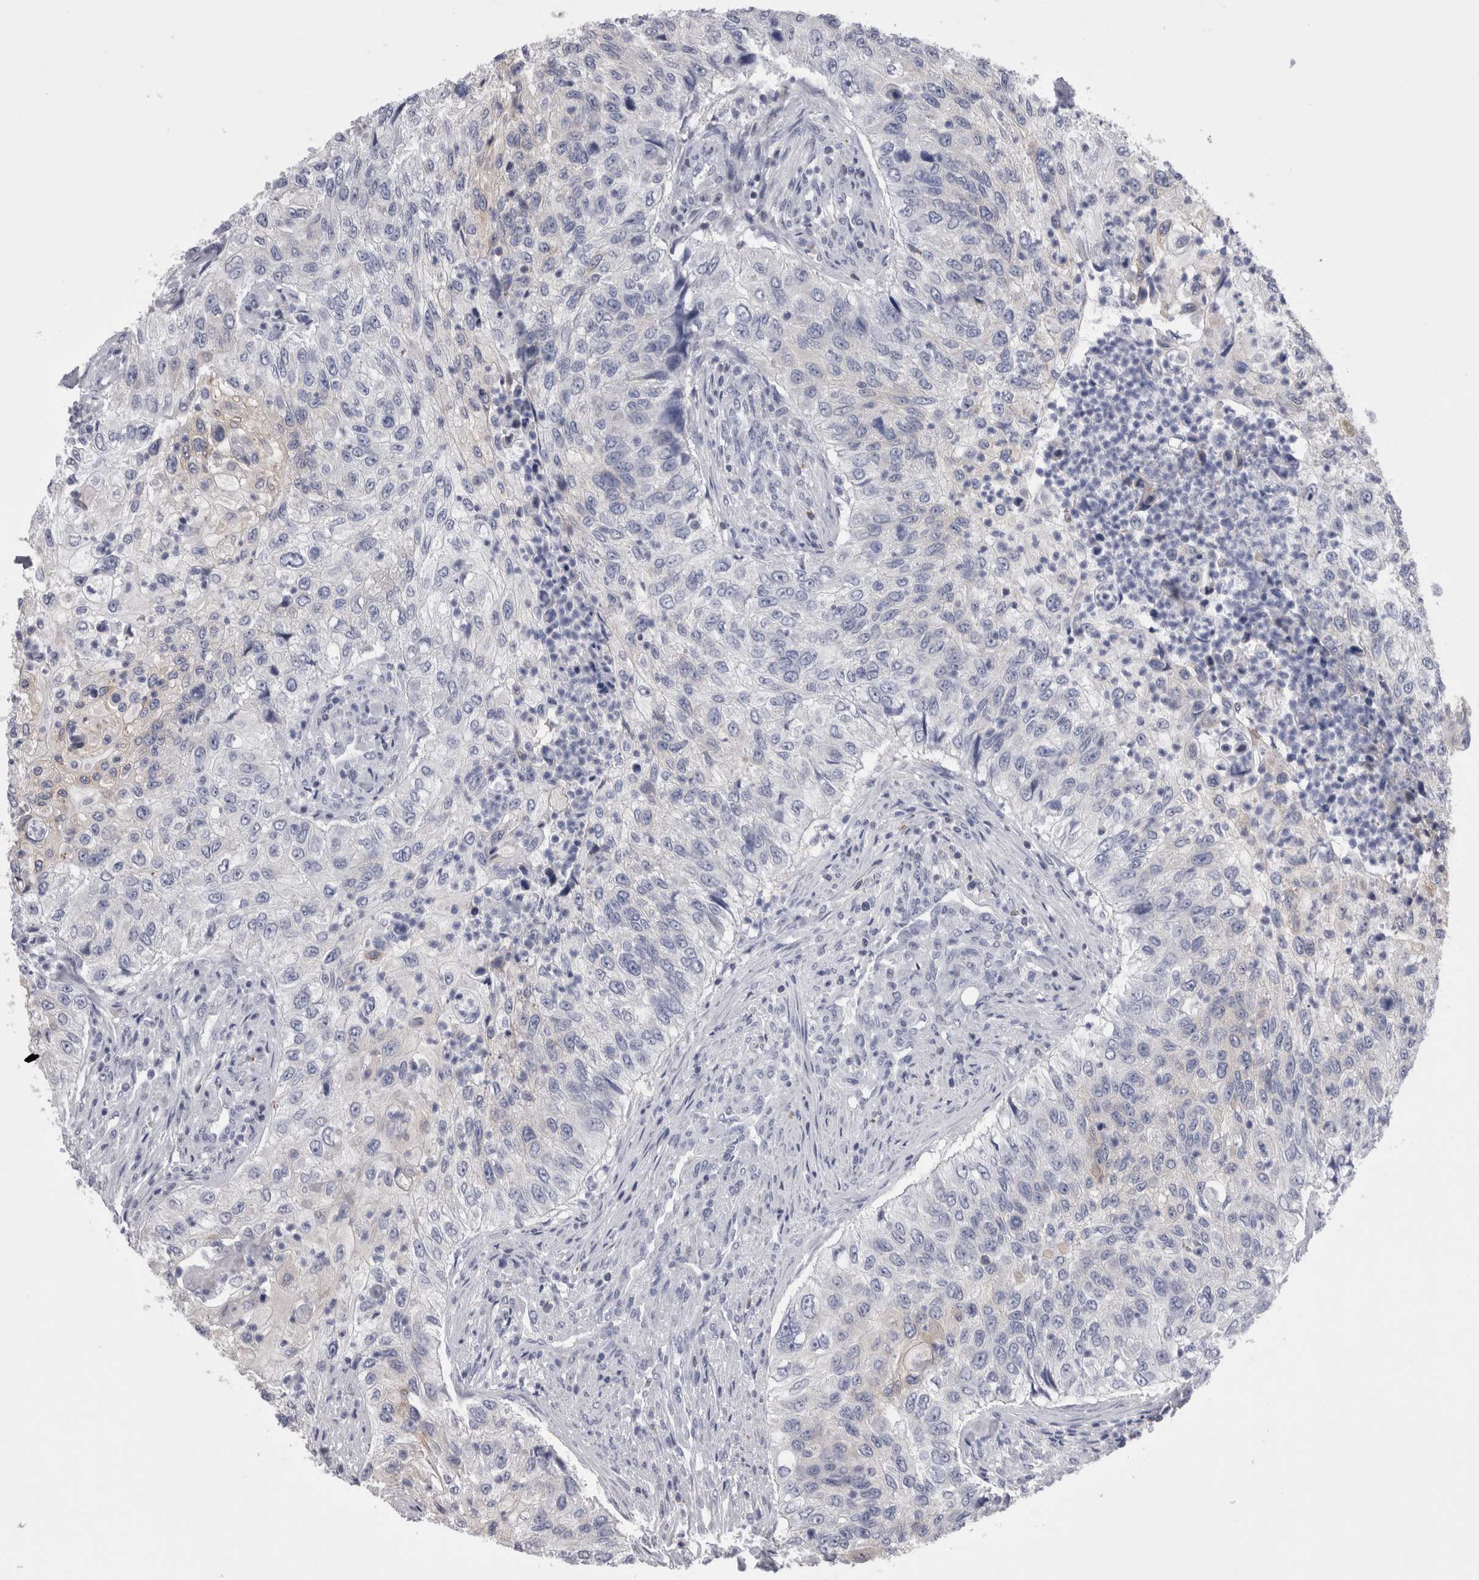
{"staining": {"intensity": "negative", "quantity": "none", "location": "none"}, "tissue": "urothelial cancer", "cell_type": "Tumor cells", "image_type": "cancer", "snomed": [{"axis": "morphology", "description": "Urothelial carcinoma, High grade"}, {"axis": "topography", "description": "Urinary bladder"}], "caption": "Image shows no protein expression in tumor cells of urothelial carcinoma (high-grade) tissue.", "gene": "DCTN6", "patient": {"sex": "female", "age": 60}}